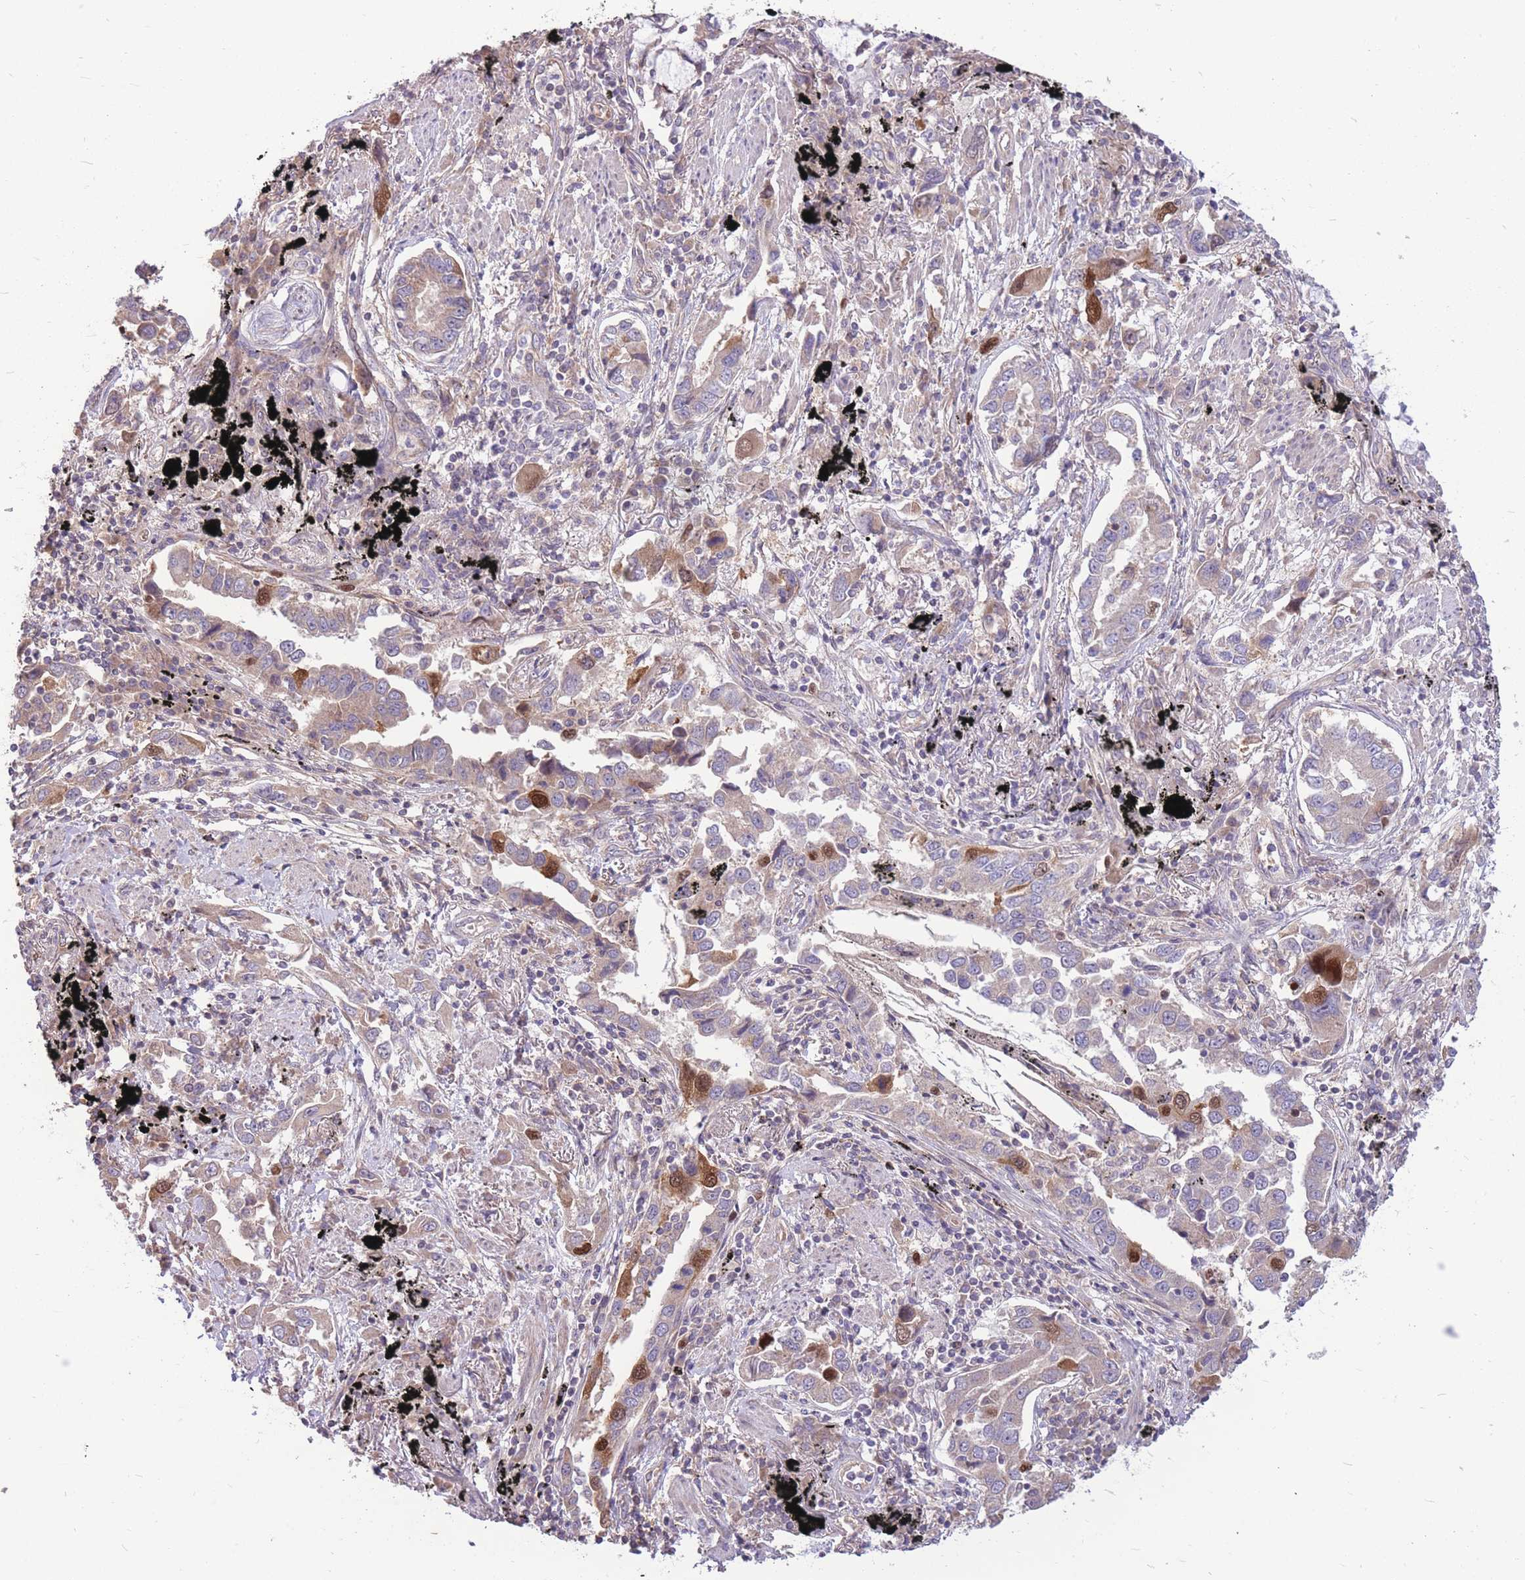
{"staining": {"intensity": "strong", "quantity": "<25%", "location": "cytoplasmic/membranous,nuclear"}, "tissue": "lung cancer", "cell_type": "Tumor cells", "image_type": "cancer", "snomed": [{"axis": "morphology", "description": "Adenocarcinoma, NOS"}, {"axis": "topography", "description": "Lung"}], "caption": "IHC image of lung adenocarcinoma stained for a protein (brown), which displays medium levels of strong cytoplasmic/membranous and nuclear staining in about <25% of tumor cells.", "gene": "GMNN", "patient": {"sex": "male", "age": 67}}